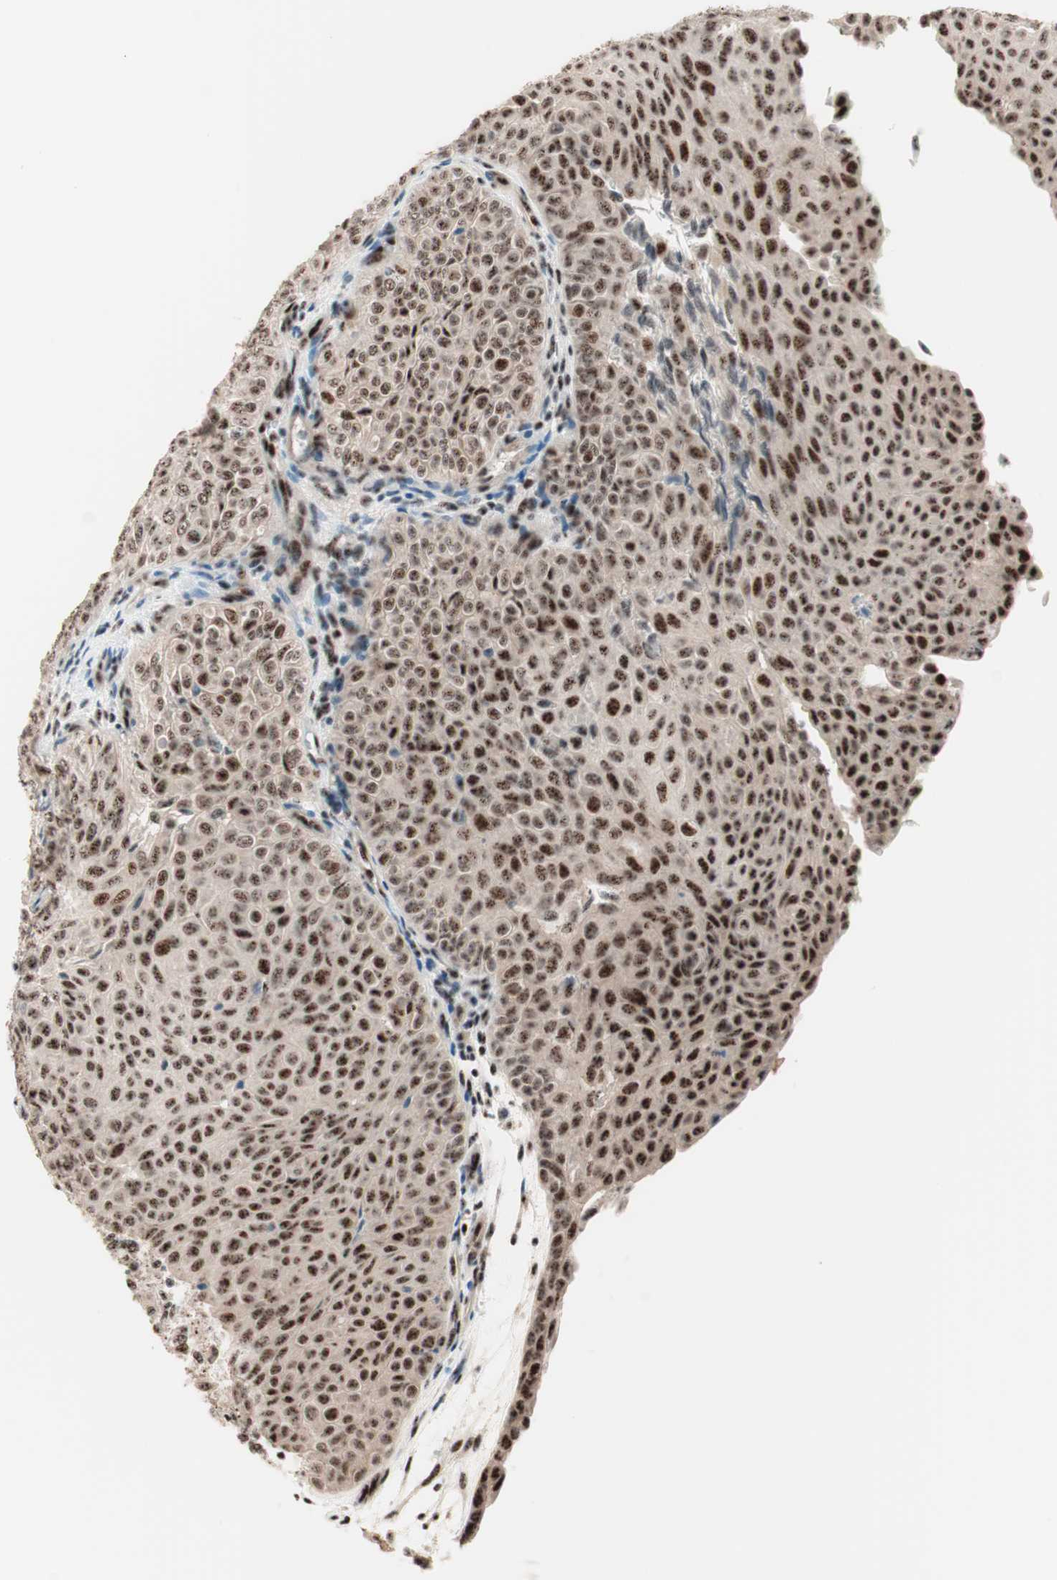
{"staining": {"intensity": "strong", "quantity": ">75%", "location": "nuclear"}, "tissue": "urothelial cancer", "cell_type": "Tumor cells", "image_type": "cancer", "snomed": [{"axis": "morphology", "description": "Urothelial carcinoma, Low grade"}, {"axis": "topography", "description": "Urinary bladder"}], "caption": "Strong nuclear staining for a protein is identified in approximately >75% of tumor cells of urothelial carcinoma (low-grade) using immunohistochemistry.", "gene": "NR5A2", "patient": {"sex": "male", "age": 78}}